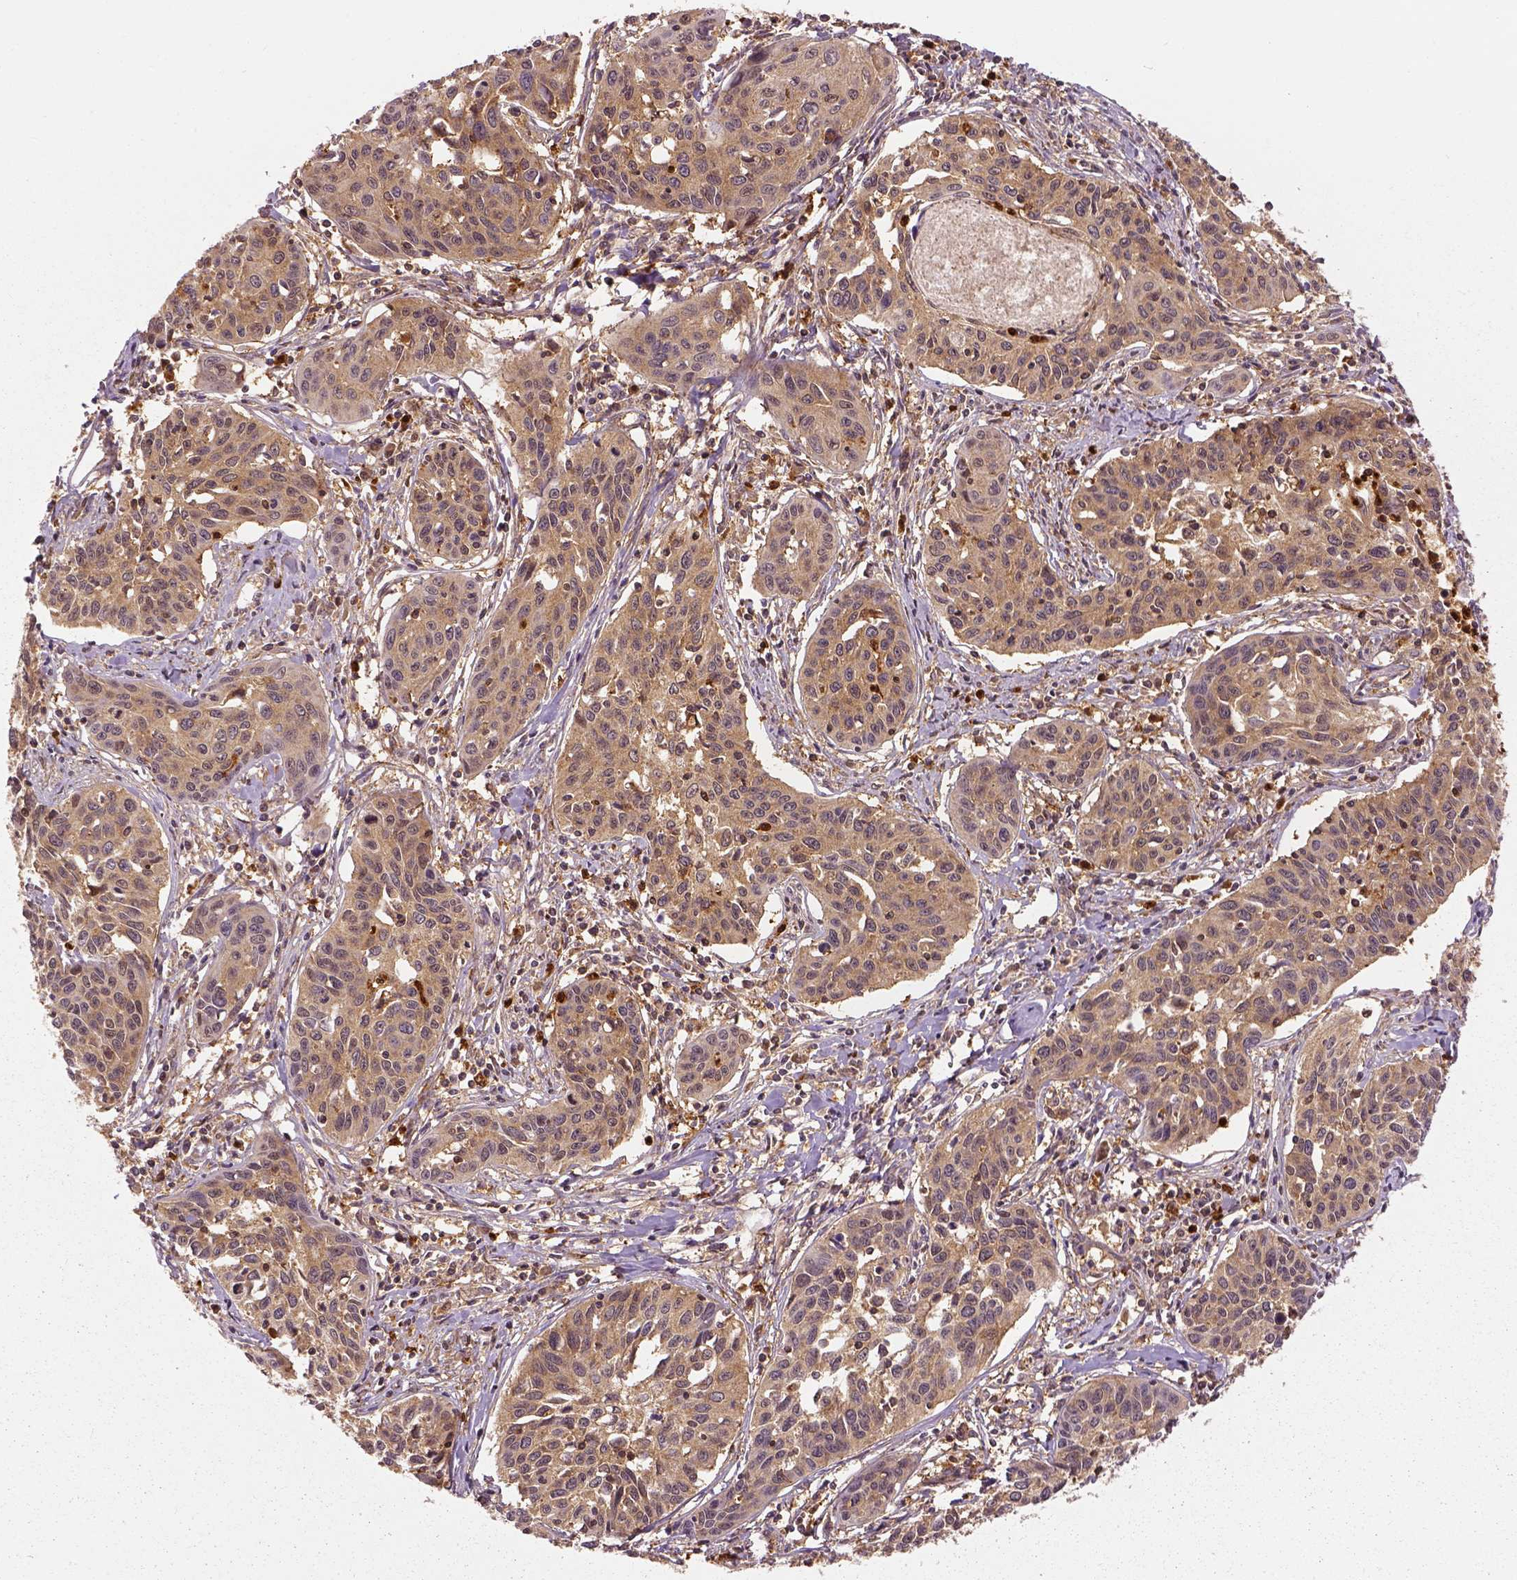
{"staining": {"intensity": "moderate", "quantity": ">75%", "location": "cytoplasmic/membranous"}, "tissue": "cervical cancer", "cell_type": "Tumor cells", "image_type": "cancer", "snomed": [{"axis": "morphology", "description": "Squamous cell carcinoma, NOS"}, {"axis": "topography", "description": "Cervix"}], "caption": "Moderate cytoplasmic/membranous protein expression is identified in approximately >75% of tumor cells in squamous cell carcinoma (cervical).", "gene": "GPI", "patient": {"sex": "female", "age": 31}}